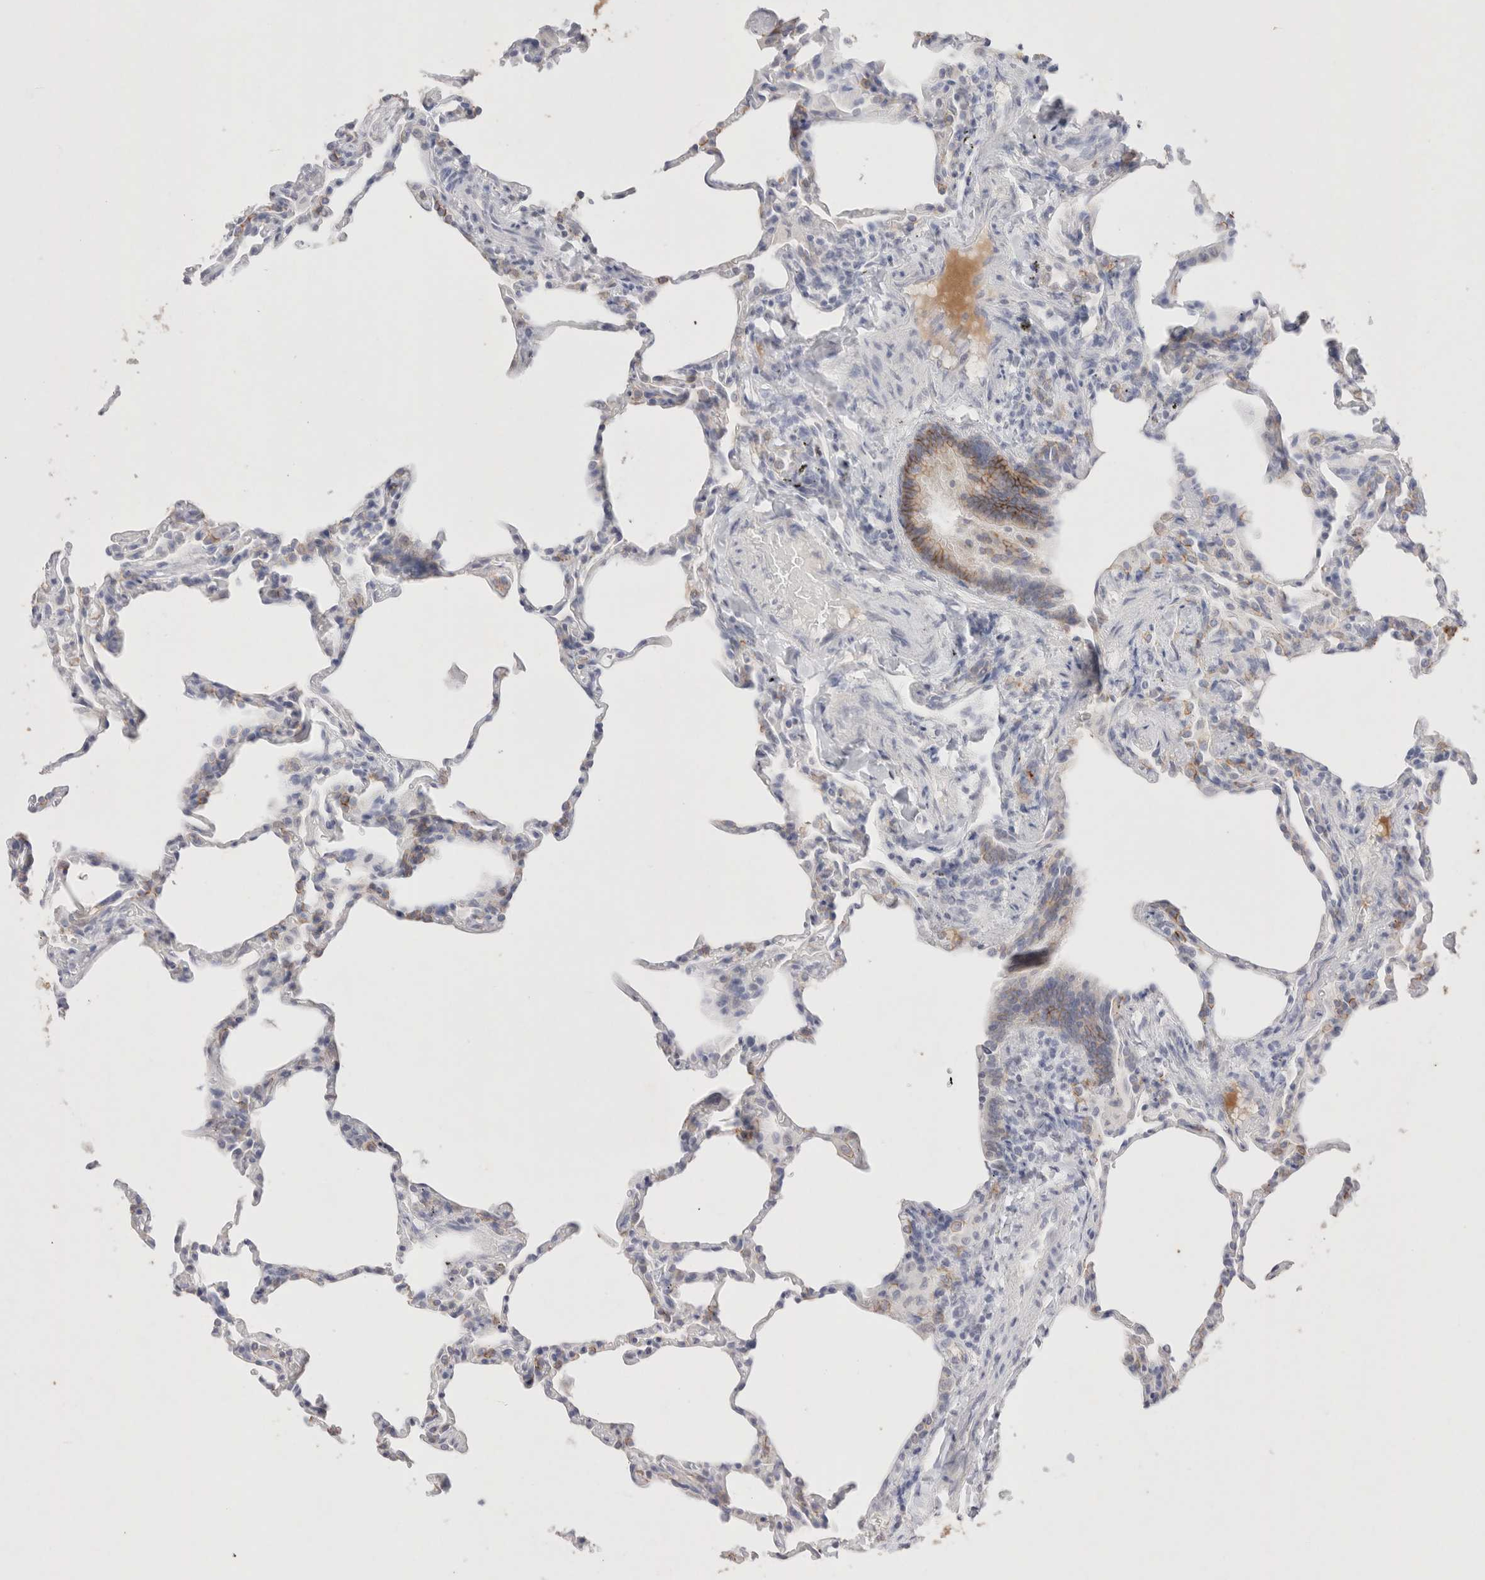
{"staining": {"intensity": "weak", "quantity": "25%-75%", "location": "cytoplasmic/membranous"}, "tissue": "lung", "cell_type": "Alveolar cells", "image_type": "normal", "snomed": [{"axis": "morphology", "description": "Normal tissue, NOS"}, {"axis": "topography", "description": "Lung"}], "caption": "Alveolar cells display low levels of weak cytoplasmic/membranous positivity in about 25%-75% of cells in unremarkable lung.", "gene": "EPCAM", "patient": {"sex": "male", "age": 20}}